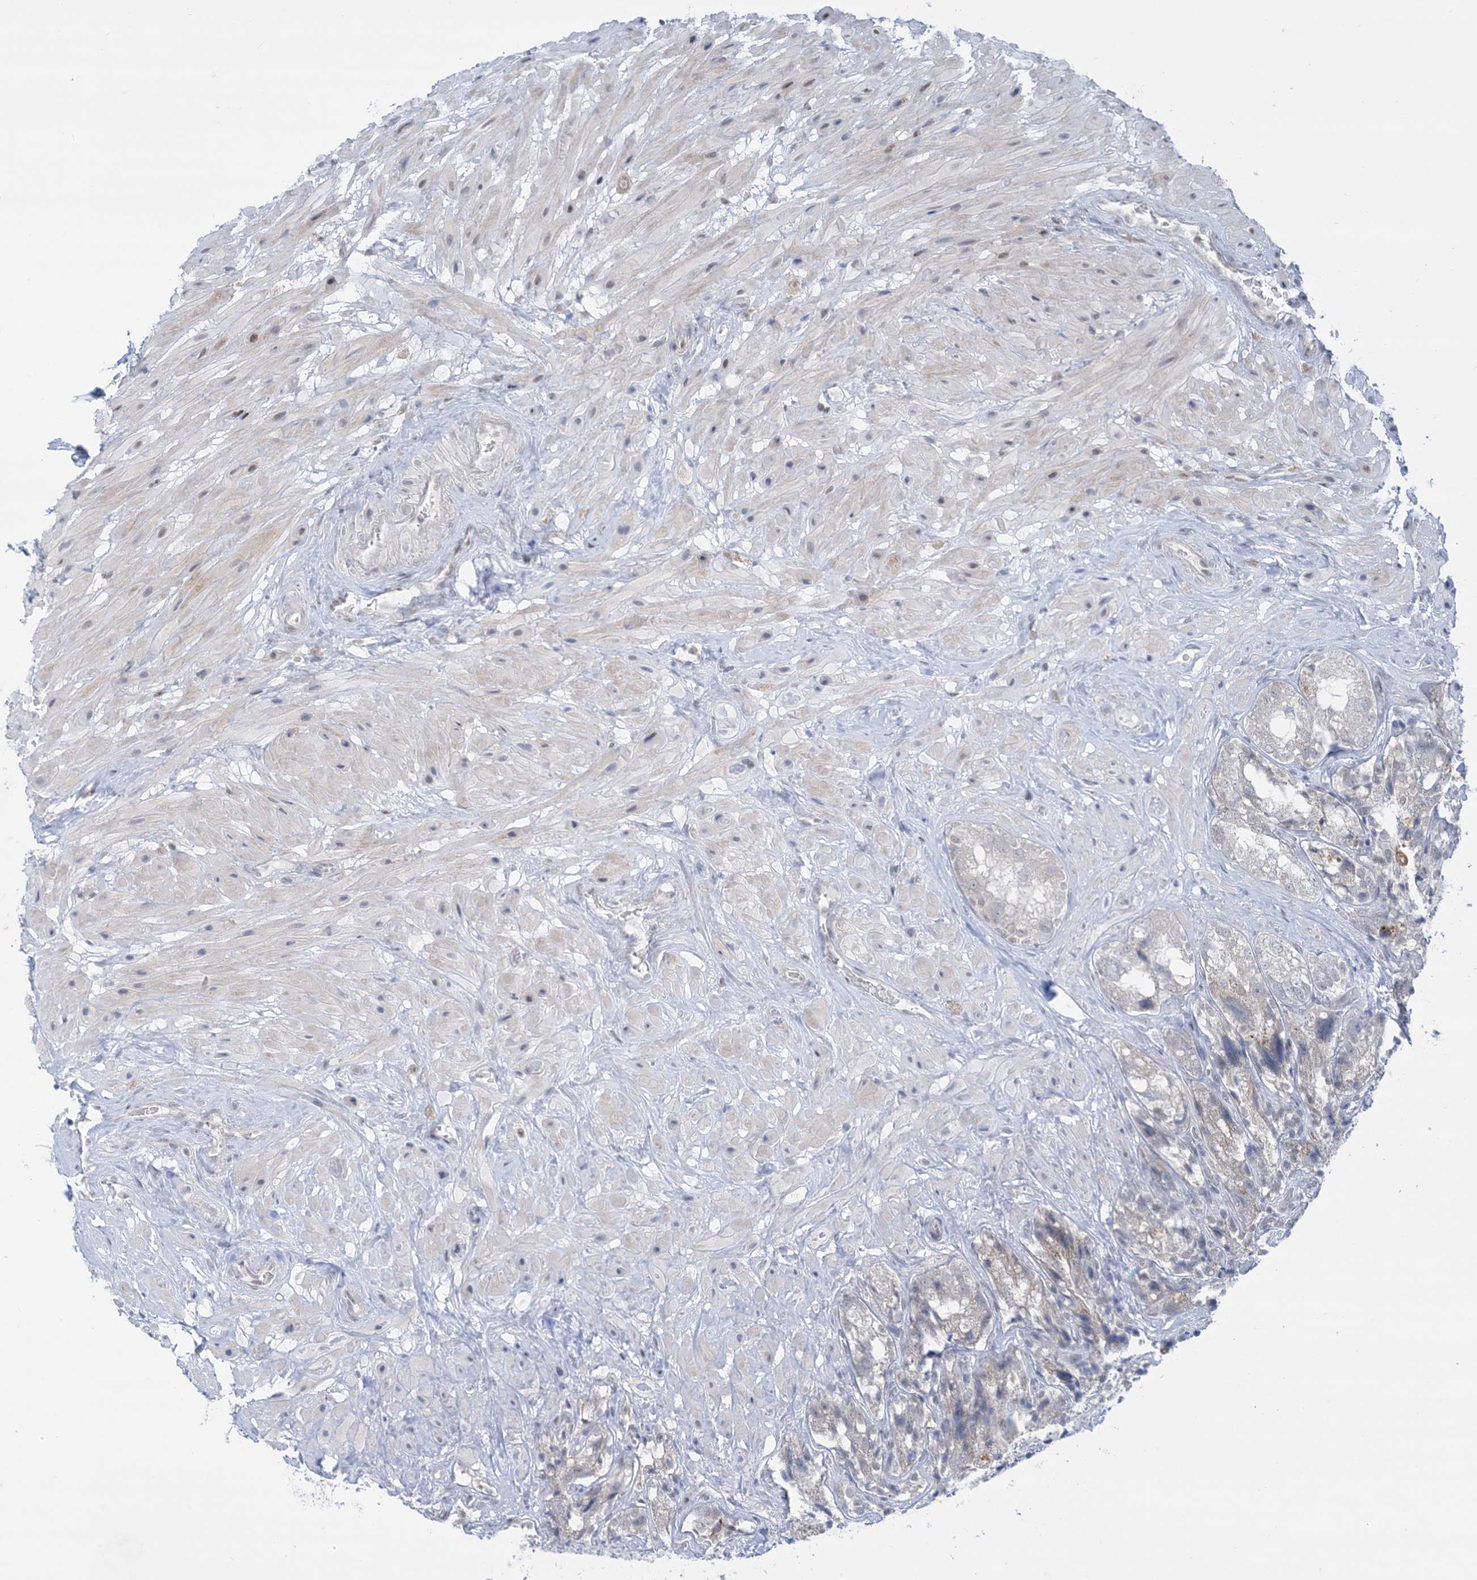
{"staining": {"intensity": "moderate", "quantity": "<25%", "location": "nuclear"}, "tissue": "seminal vesicle", "cell_type": "Glandular cells", "image_type": "normal", "snomed": [{"axis": "morphology", "description": "Normal tissue, NOS"}, {"axis": "topography", "description": "Seminal veicle"}, {"axis": "topography", "description": "Peripheral nerve tissue"}], "caption": "Protein staining of benign seminal vesicle displays moderate nuclear staining in approximately <25% of glandular cells.", "gene": "TFPT", "patient": {"sex": "male", "age": 63}}